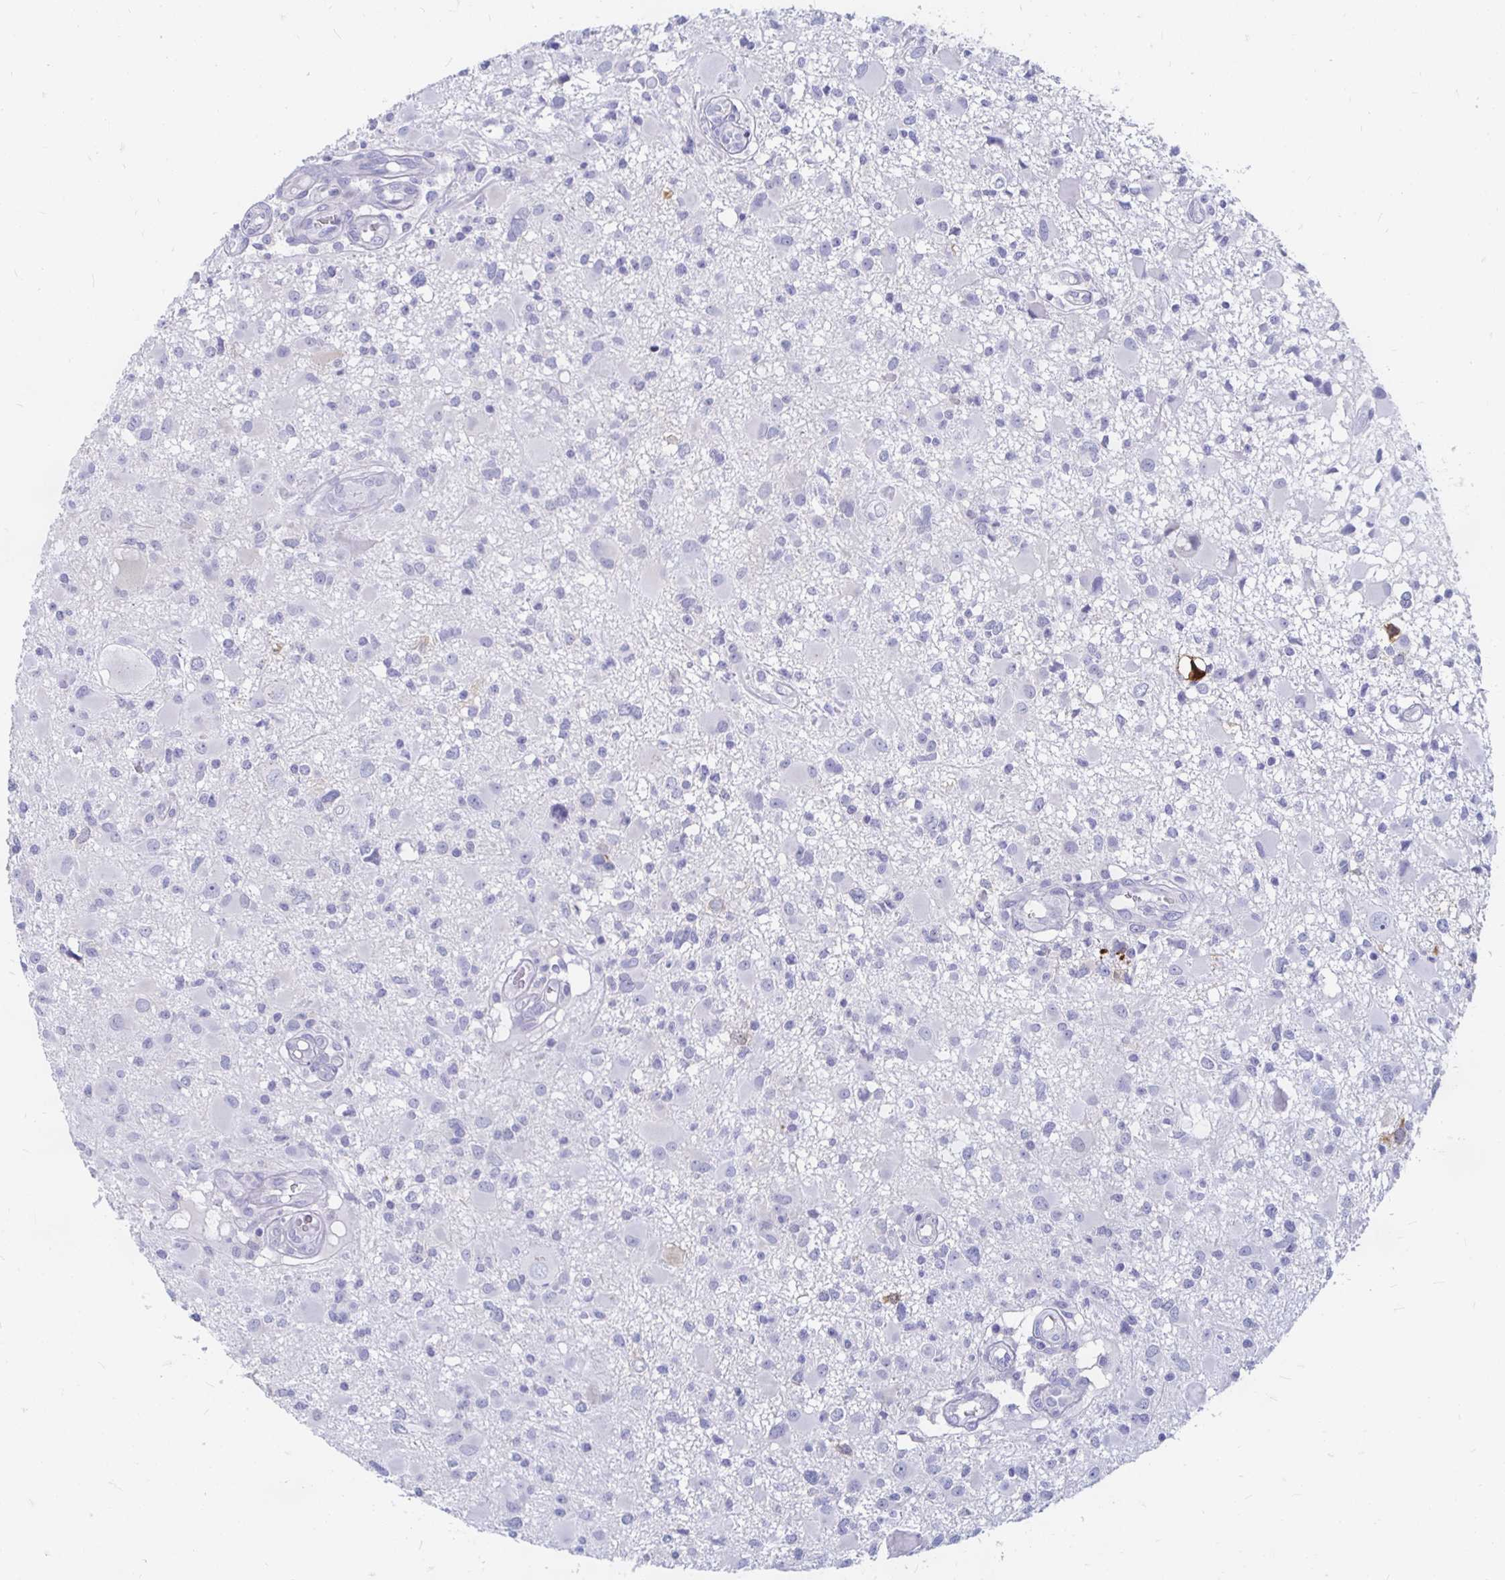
{"staining": {"intensity": "negative", "quantity": "none", "location": "none"}, "tissue": "glioma", "cell_type": "Tumor cells", "image_type": "cancer", "snomed": [{"axis": "morphology", "description": "Glioma, malignant, High grade"}, {"axis": "topography", "description": "Brain"}], "caption": "Immunohistochemistry (IHC) of human malignant glioma (high-grade) displays no positivity in tumor cells.", "gene": "PEG10", "patient": {"sex": "male", "age": 54}}